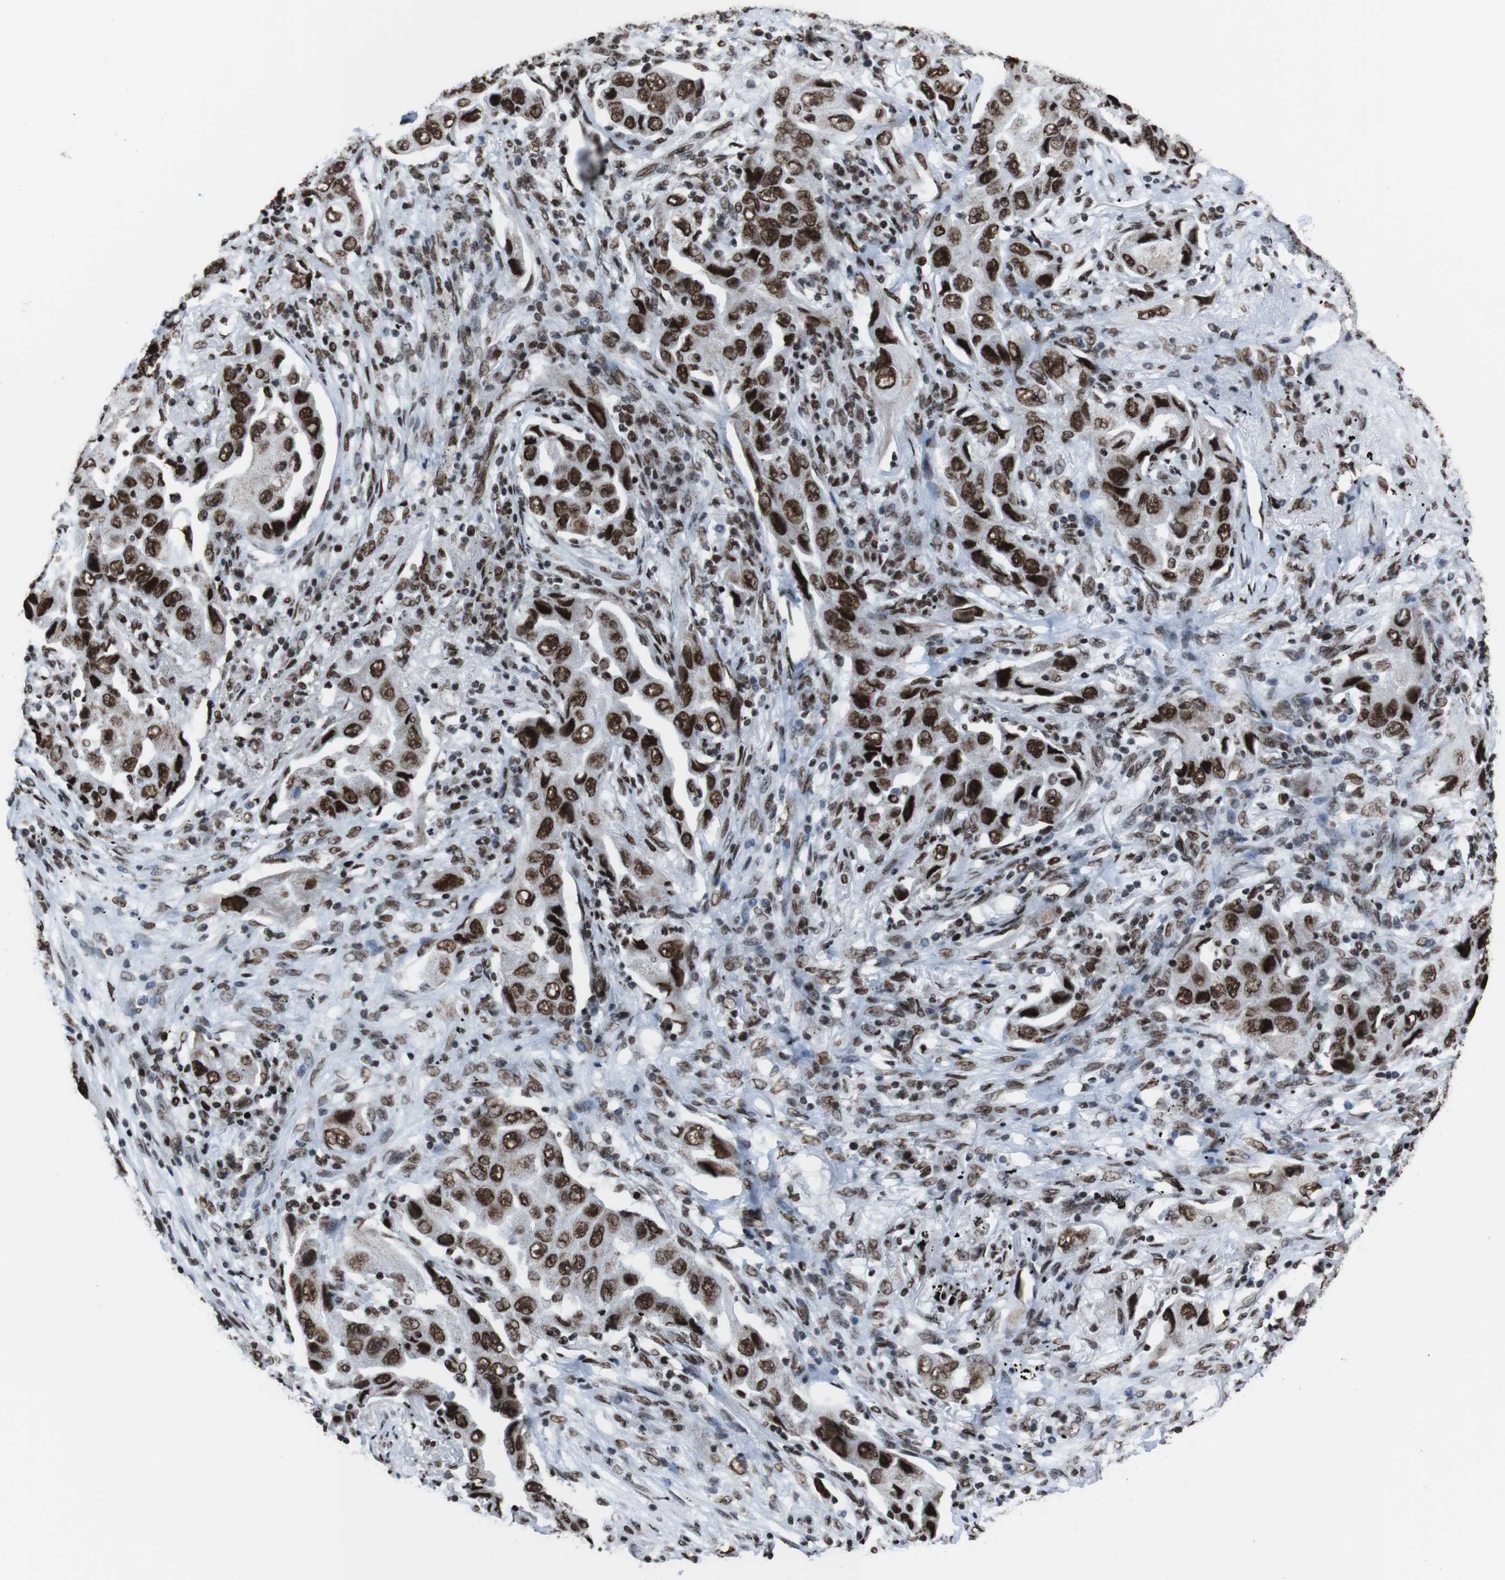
{"staining": {"intensity": "strong", "quantity": ">75%", "location": "nuclear"}, "tissue": "lung cancer", "cell_type": "Tumor cells", "image_type": "cancer", "snomed": [{"axis": "morphology", "description": "Adenocarcinoma, NOS"}, {"axis": "topography", "description": "Lung"}], "caption": "High-magnification brightfield microscopy of lung cancer stained with DAB (3,3'-diaminobenzidine) (brown) and counterstained with hematoxylin (blue). tumor cells exhibit strong nuclear positivity is present in about>75% of cells.", "gene": "ROMO1", "patient": {"sex": "female", "age": 65}}